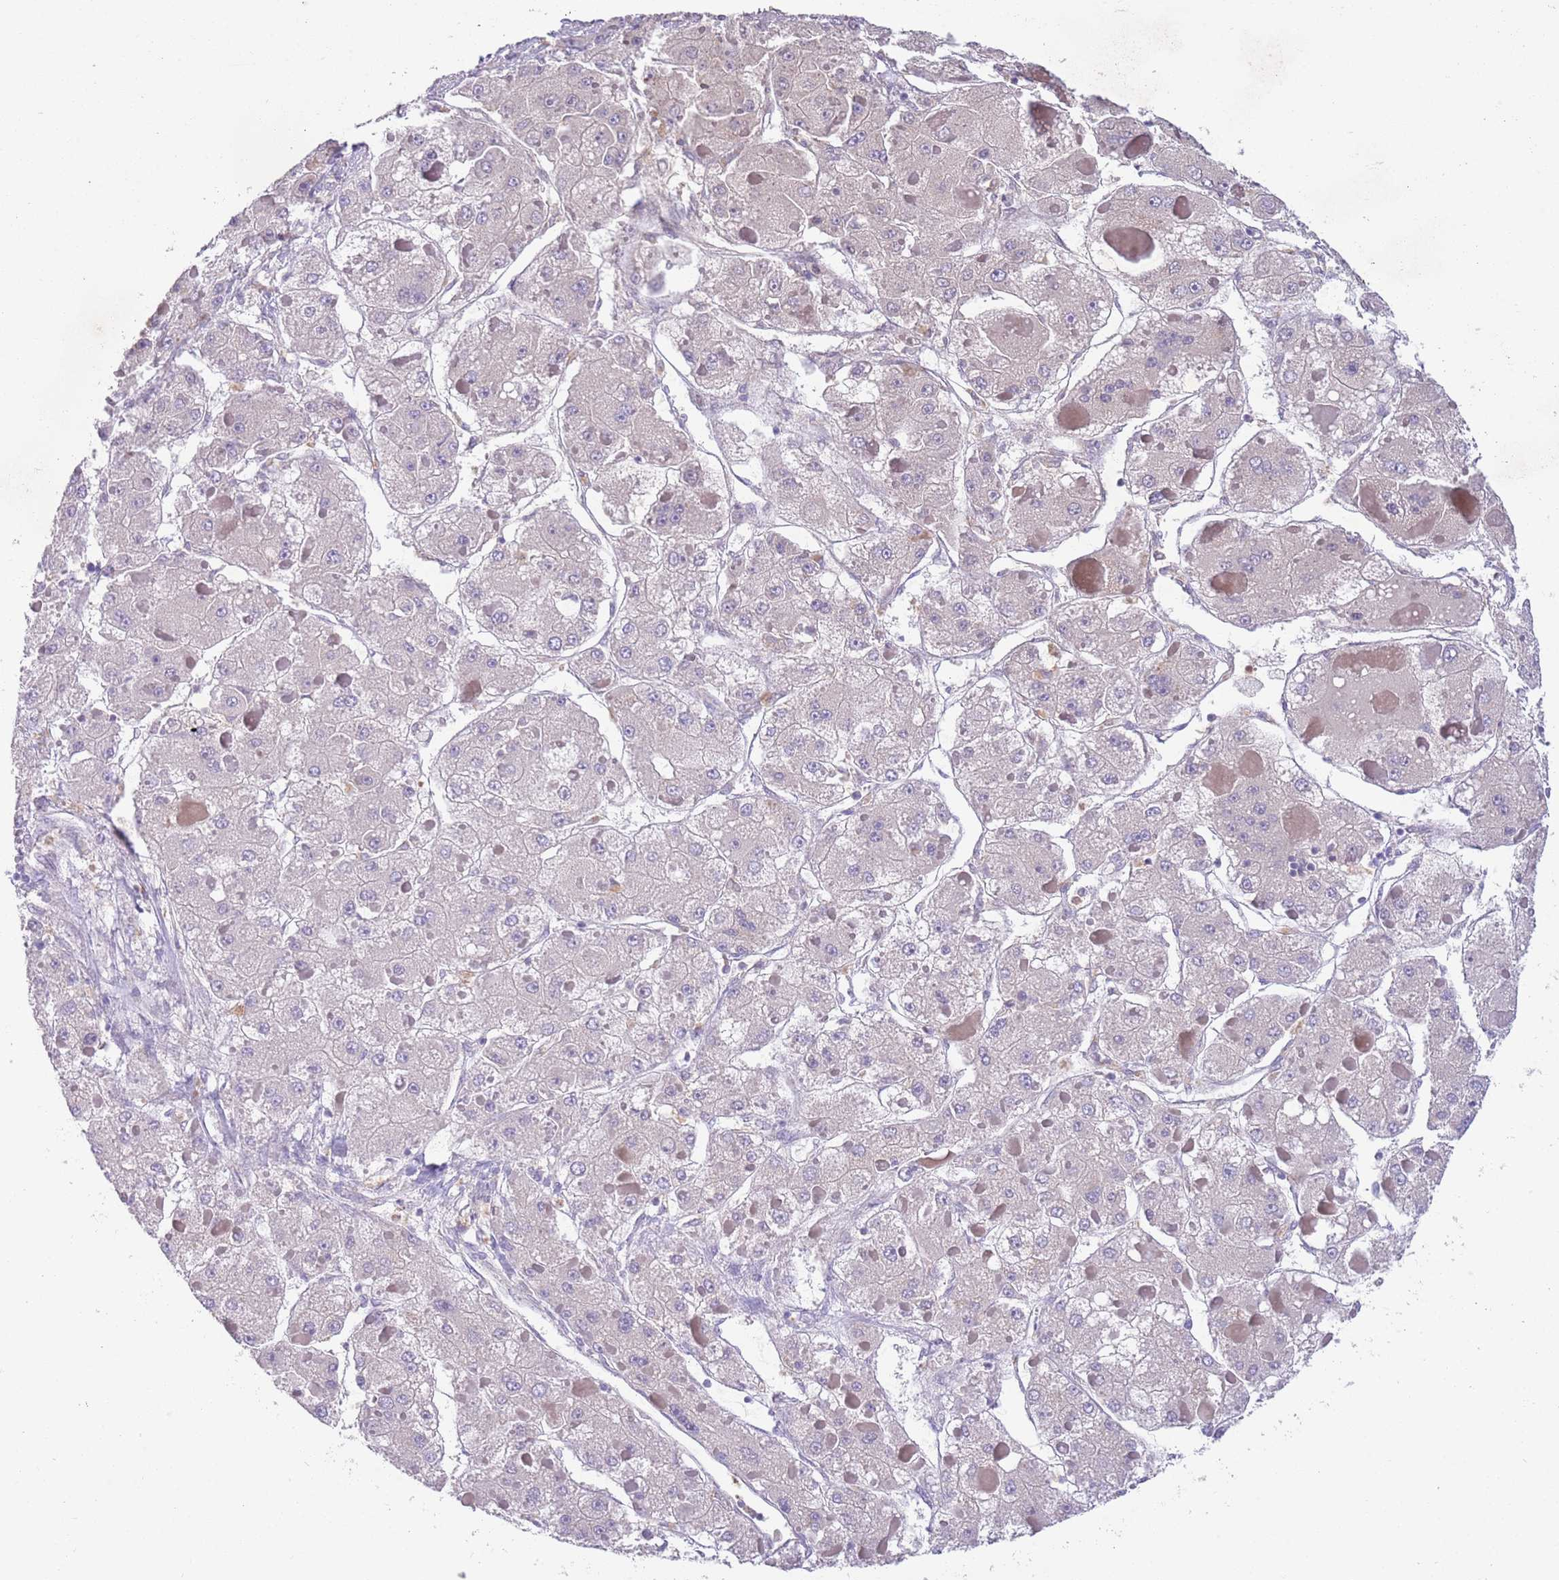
{"staining": {"intensity": "negative", "quantity": "none", "location": "none"}, "tissue": "liver cancer", "cell_type": "Tumor cells", "image_type": "cancer", "snomed": [{"axis": "morphology", "description": "Carcinoma, Hepatocellular, NOS"}, {"axis": "topography", "description": "Liver"}], "caption": "Tumor cells show no significant expression in liver hepatocellular carcinoma.", "gene": "IGFL4", "patient": {"sex": "female", "age": 73}}